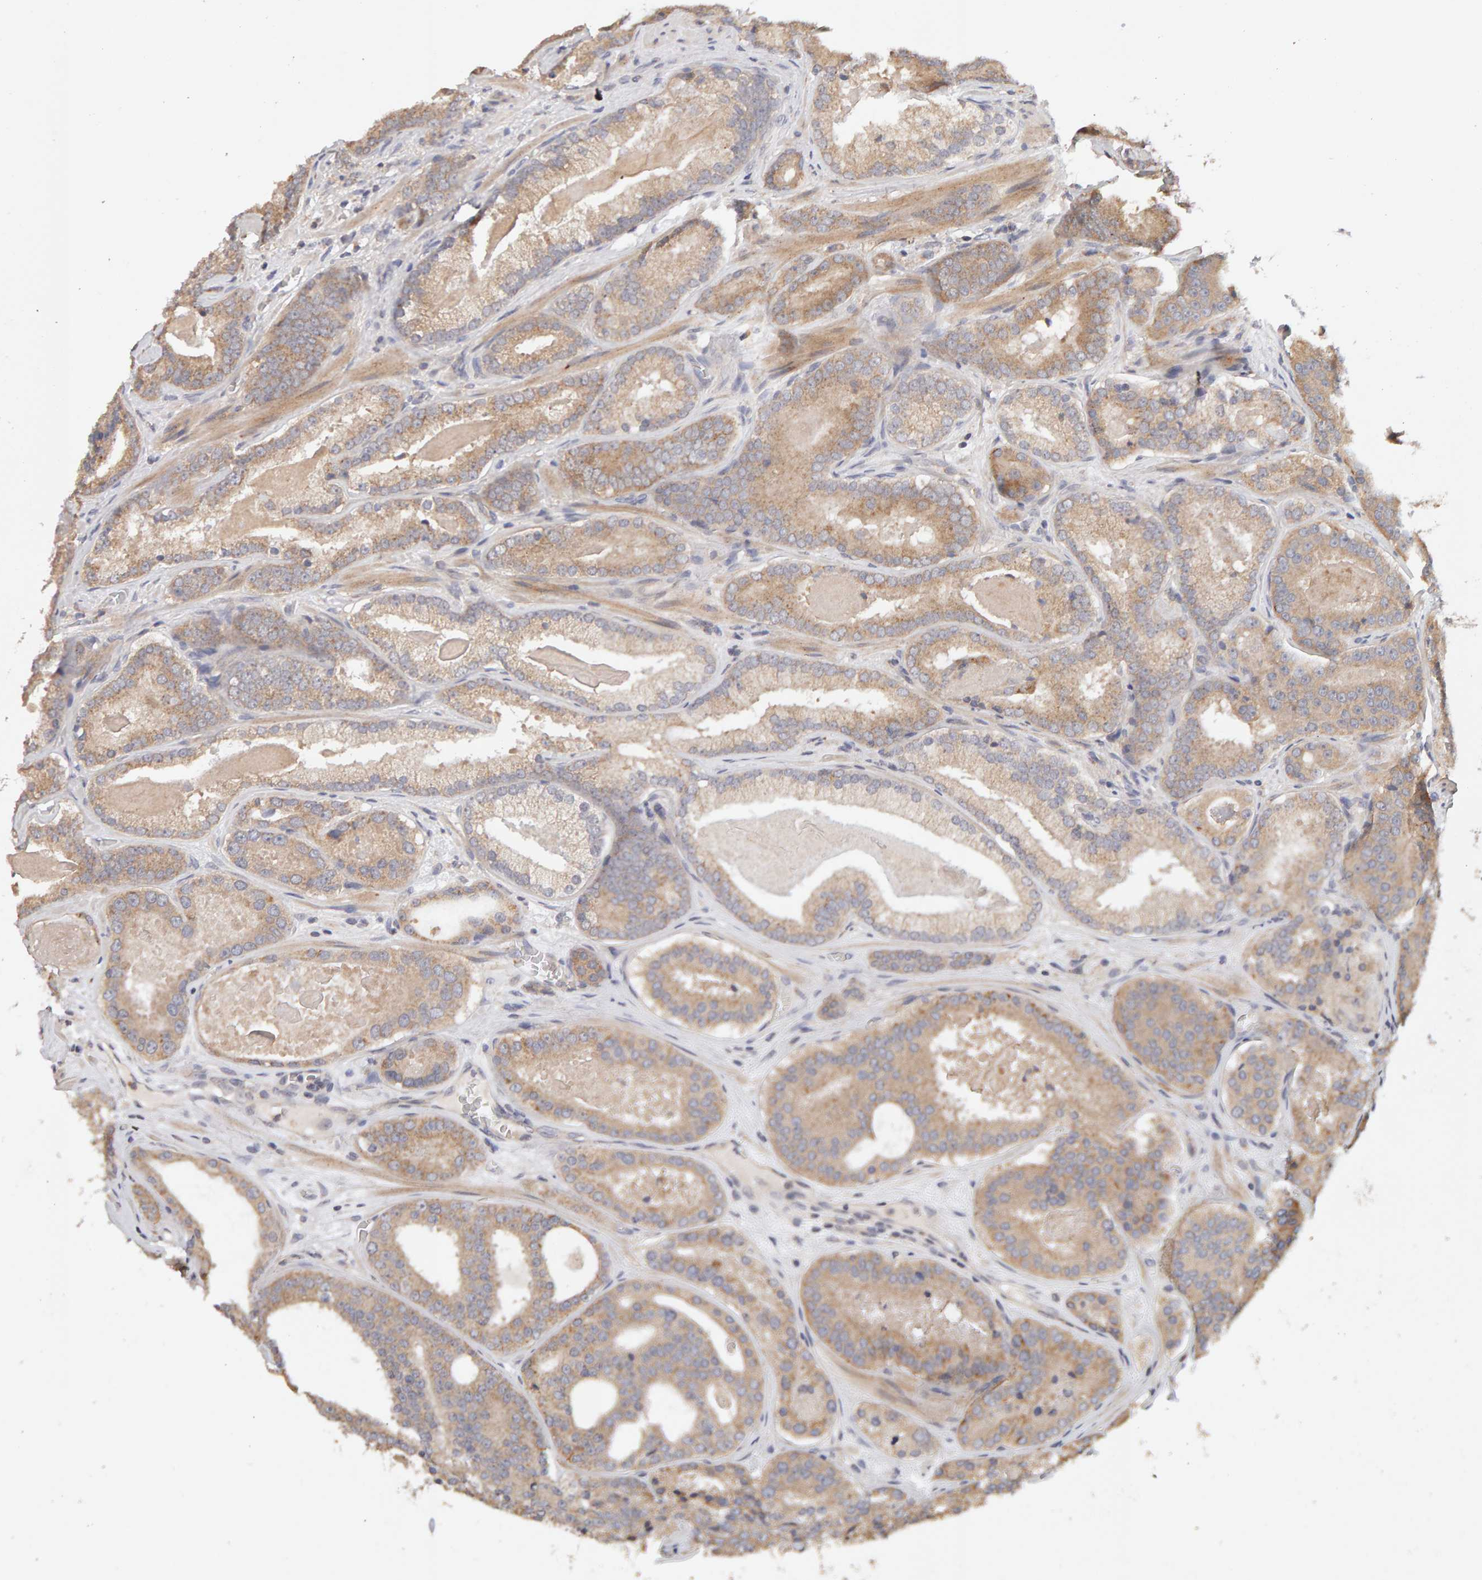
{"staining": {"intensity": "weak", "quantity": ">75%", "location": "cytoplasmic/membranous"}, "tissue": "prostate cancer", "cell_type": "Tumor cells", "image_type": "cancer", "snomed": [{"axis": "morphology", "description": "Adenocarcinoma, High grade"}, {"axis": "topography", "description": "Prostate"}], "caption": "Human prostate high-grade adenocarcinoma stained for a protein (brown) reveals weak cytoplasmic/membranous positive expression in approximately >75% of tumor cells.", "gene": "DNAJC7", "patient": {"sex": "male", "age": 60}}